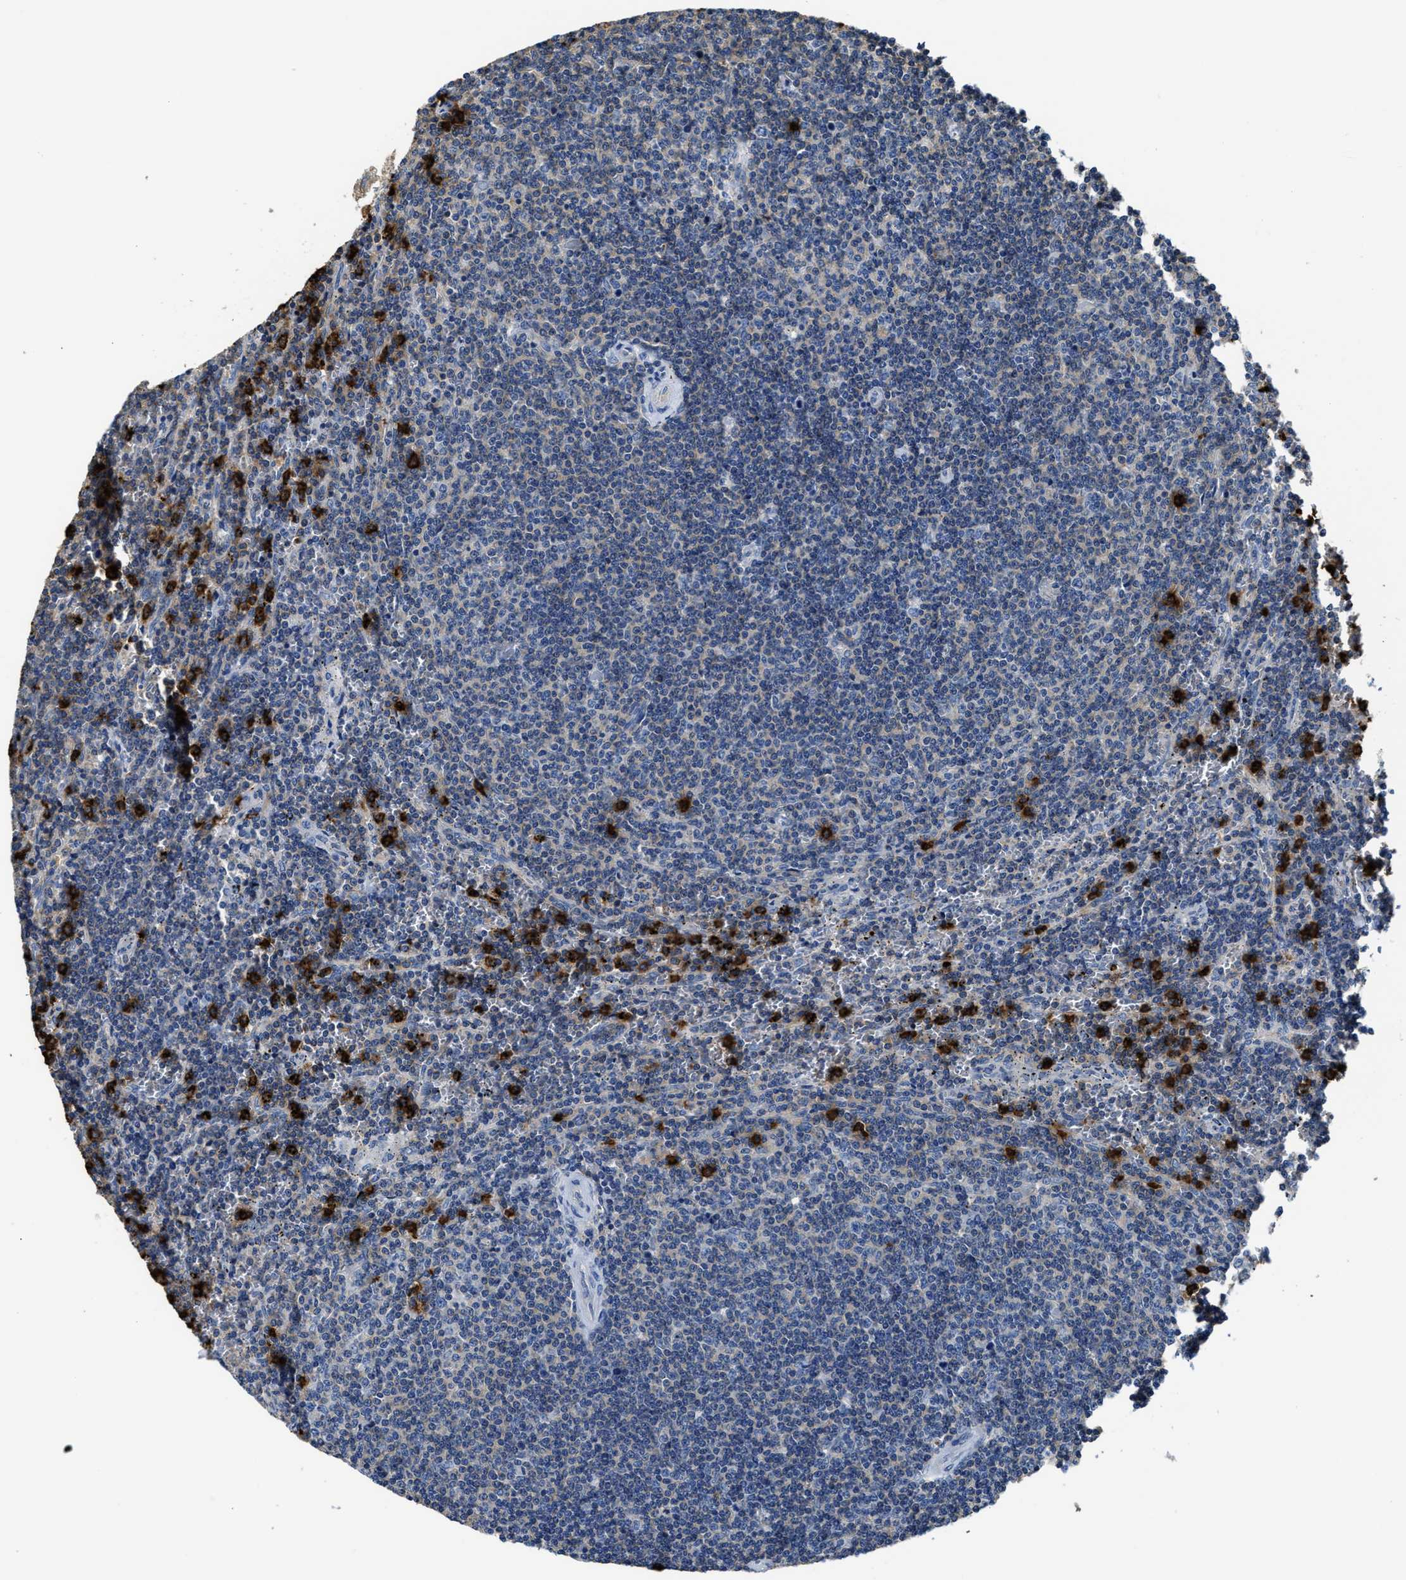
{"staining": {"intensity": "negative", "quantity": "none", "location": "none"}, "tissue": "lymphoma", "cell_type": "Tumor cells", "image_type": "cancer", "snomed": [{"axis": "morphology", "description": "Malignant lymphoma, non-Hodgkin's type, Low grade"}, {"axis": "topography", "description": "Spleen"}], "caption": "High magnification brightfield microscopy of low-grade malignant lymphoma, non-Hodgkin's type stained with DAB (brown) and counterstained with hematoxylin (blue): tumor cells show no significant expression. The staining was performed using DAB to visualize the protein expression in brown, while the nuclei were stained in blue with hematoxylin (Magnification: 20x).", "gene": "TRAF6", "patient": {"sex": "female", "age": 50}}